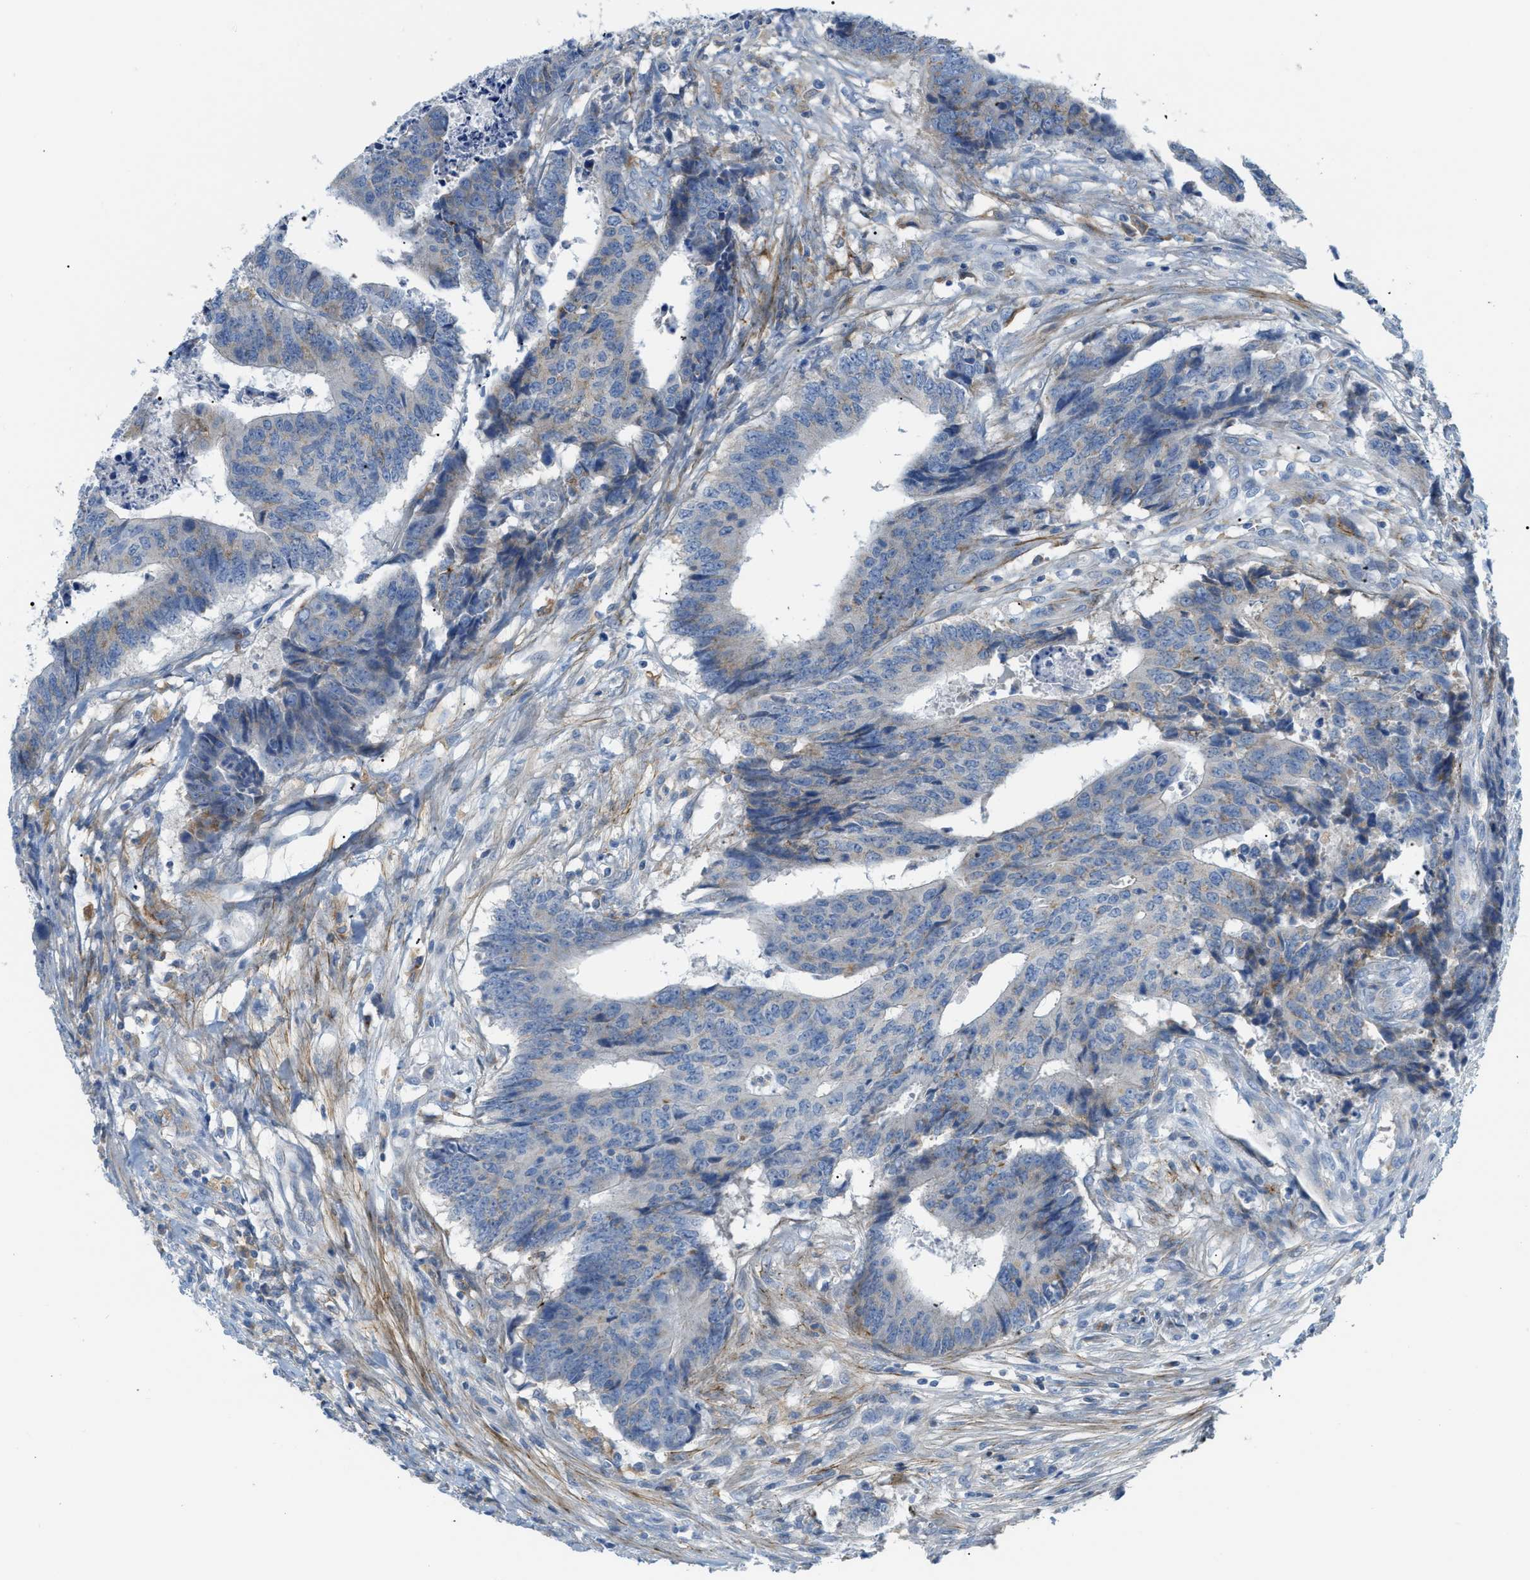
{"staining": {"intensity": "weak", "quantity": "<25%", "location": "cytoplasmic/membranous"}, "tissue": "colorectal cancer", "cell_type": "Tumor cells", "image_type": "cancer", "snomed": [{"axis": "morphology", "description": "Adenocarcinoma, NOS"}, {"axis": "topography", "description": "Rectum"}], "caption": "Tumor cells show no significant protein positivity in colorectal cancer (adenocarcinoma).", "gene": "LMBRD1", "patient": {"sex": "male", "age": 84}}